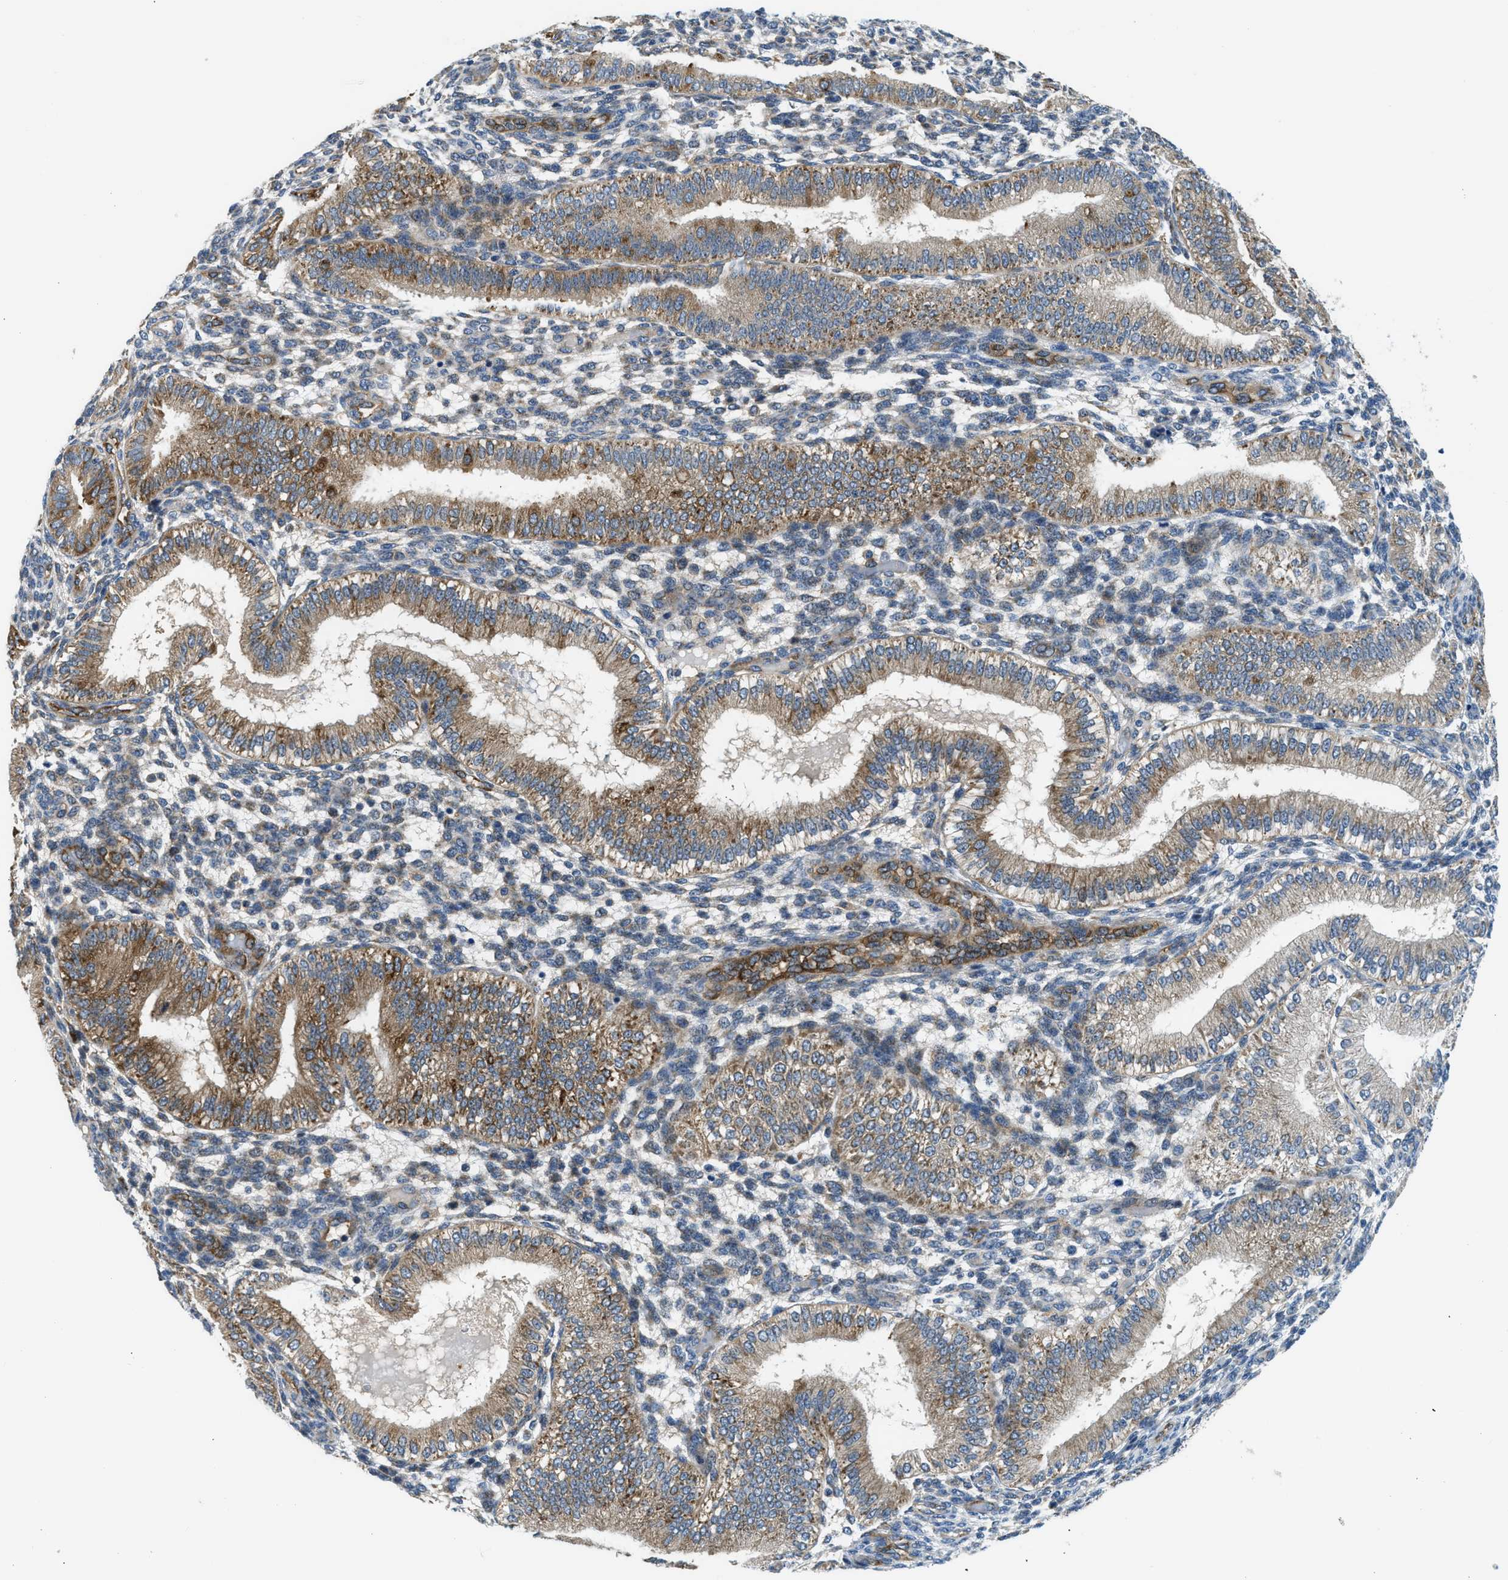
{"staining": {"intensity": "weak", "quantity": "<25%", "location": "cytoplasmic/membranous"}, "tissue": "endometrium", "cell_type": "Cells in endometrial stroma", "image_type": "normal", "snomed": [{"axis": "morphology", "description": "Normal tissue, NOS"}, {"axis": "topography", "description": "Endometrium"}], "caption": "The IHC histopathology image has no significant positivity in cells in endometrial stroma of endometrium.", "gene": "LPIN2", "patient": {"sex": "female", "age": 39}}